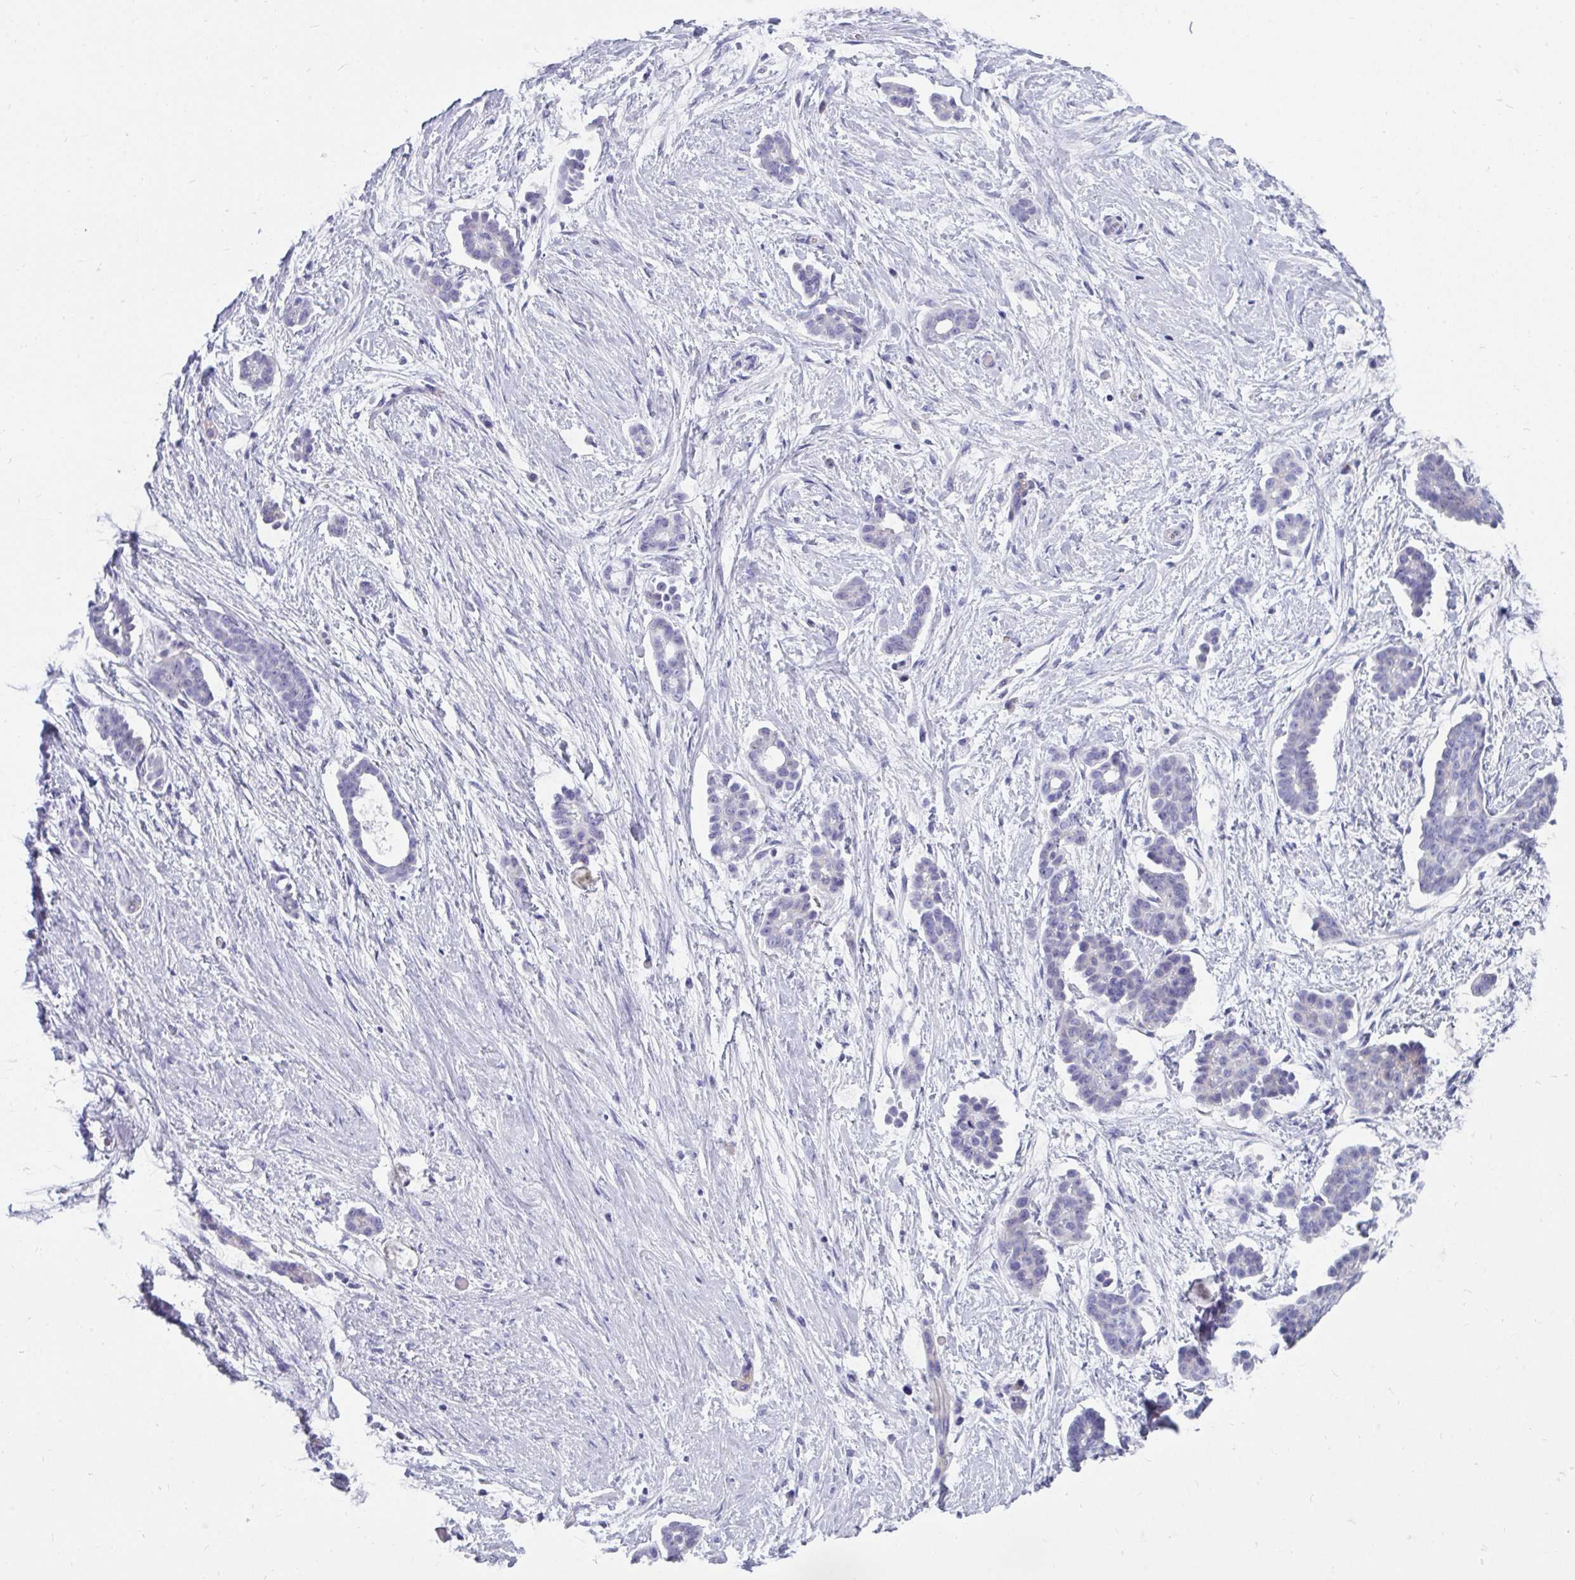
{"staining": {"intensity": "negative", "quantity": "none", "location": "none"}, "tissue": "ovarian cancer", "cell_type": "Tumor cells", "image_type": "cancer", "snomed": [{"axis": "morphology", "description": "Cystadenocarcinoma, serous, NOS"}, {"axis": "topography", "description": "Ovary"}], "caption": "DAB (3,3'-diaminobenzidine) immunohistochemical staining of ovarian serous cystadenocarcinoma demonstrates no significant staining in tumor cells. (DAB (3,3'-diaminobenzidine) immunohistochemistry (IHC) visualized using brightfield microscopy, high magnification).", "gene": "TSBP1", "patient": {"sex": "female", "age": 50}}